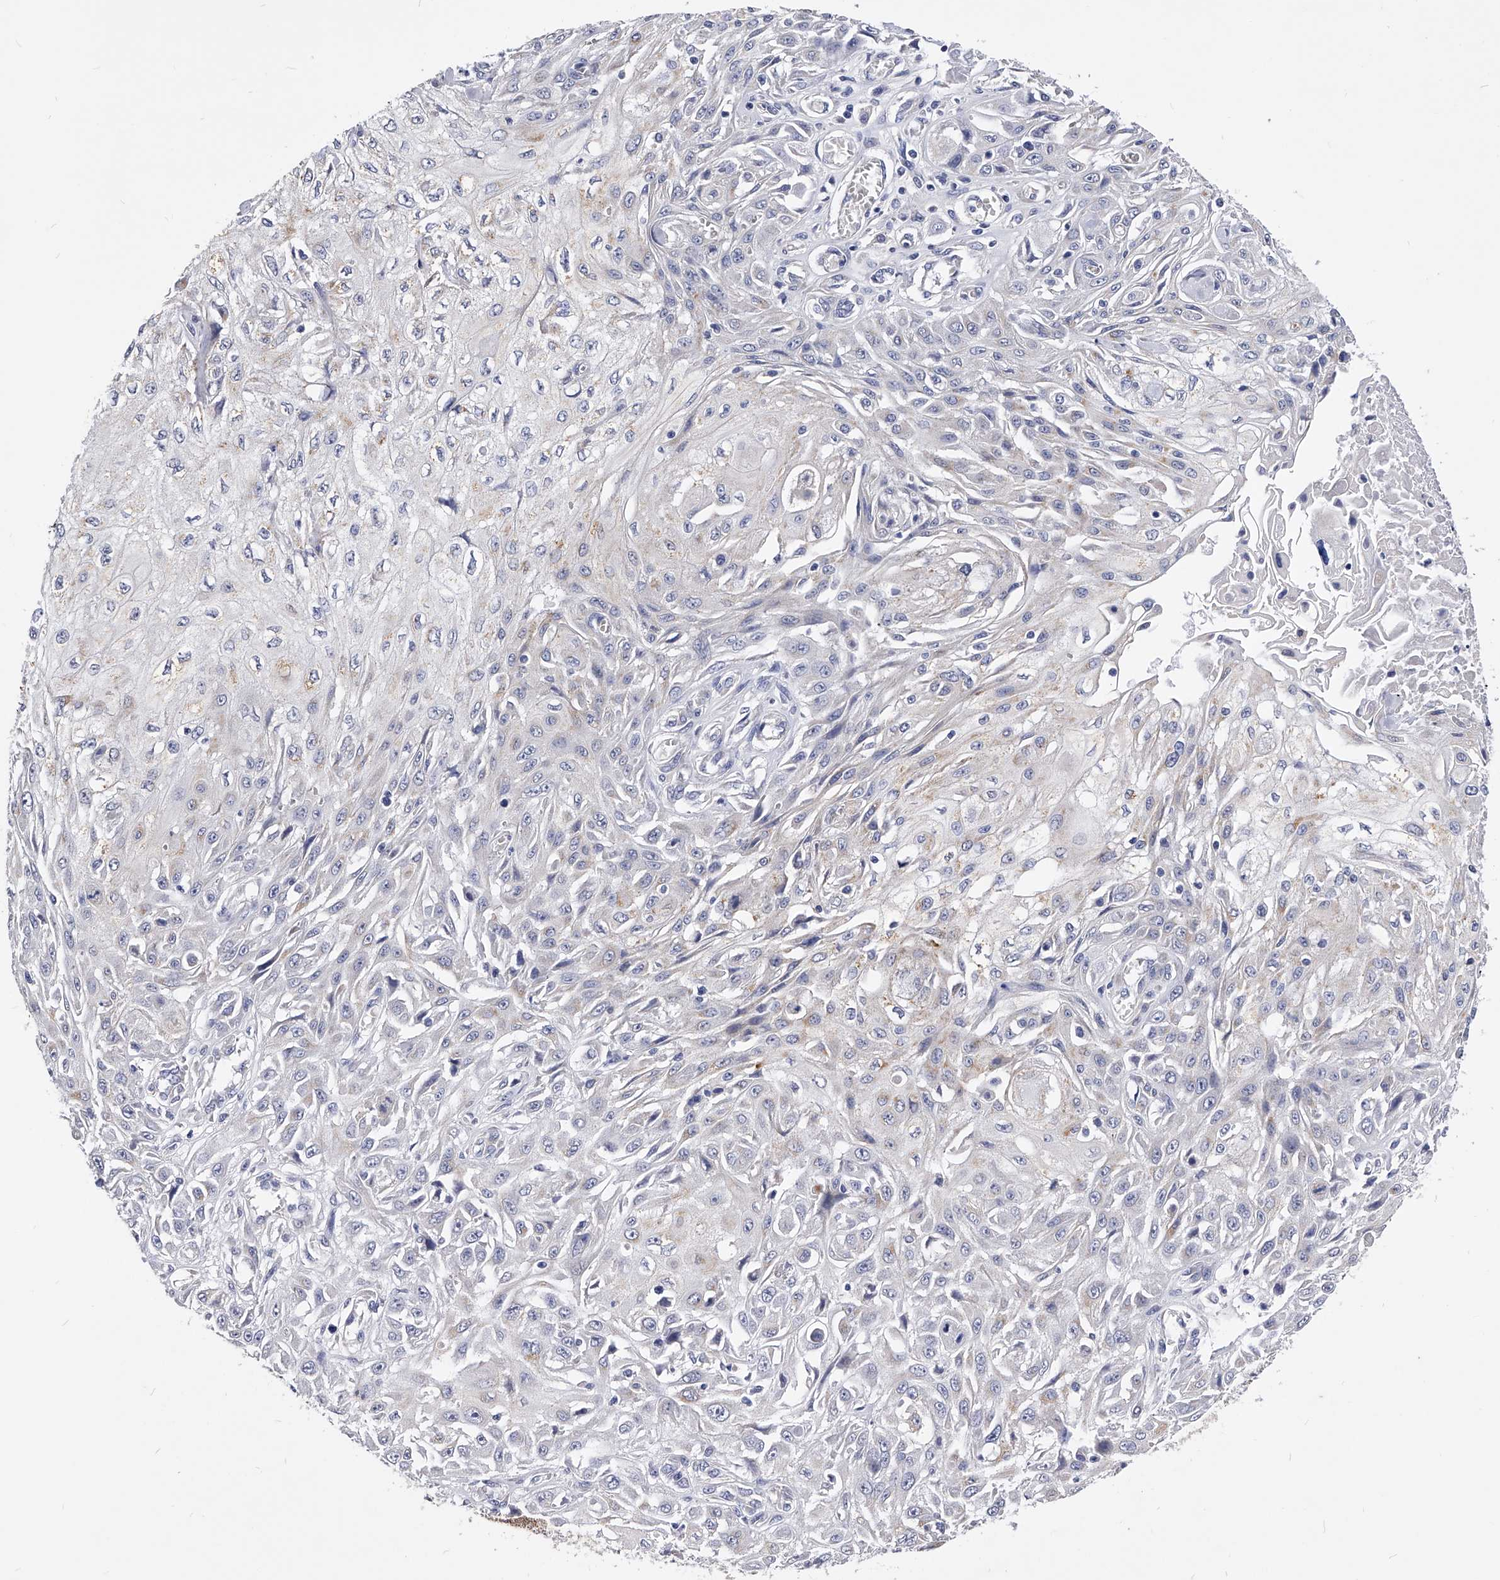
{"staining": {"intensity": "negative", "quantity": "none", "location": "none"}, "tissue": "skin cancer", "cell_type": "Tumor cells", "image_type": "cancer", "snomed": [{"axis": "morphology", "description": "Squamous cell carcinoma, NOS"}, {"axis": "morphology", "description": "Squamous cell carcinoma, metastatic, NOS"}, {"axis": "topography", "description": "Skin"}, {"axis": "topography", "description": "Lymph node"}], "caption": "Metastatic squamous cell carcinoma (skin) was stained to show a protein in brown. There is no significant positivity in tumor cells.", "gene": "ZNF529", "patient": {"sex": "male", "age": 75}}